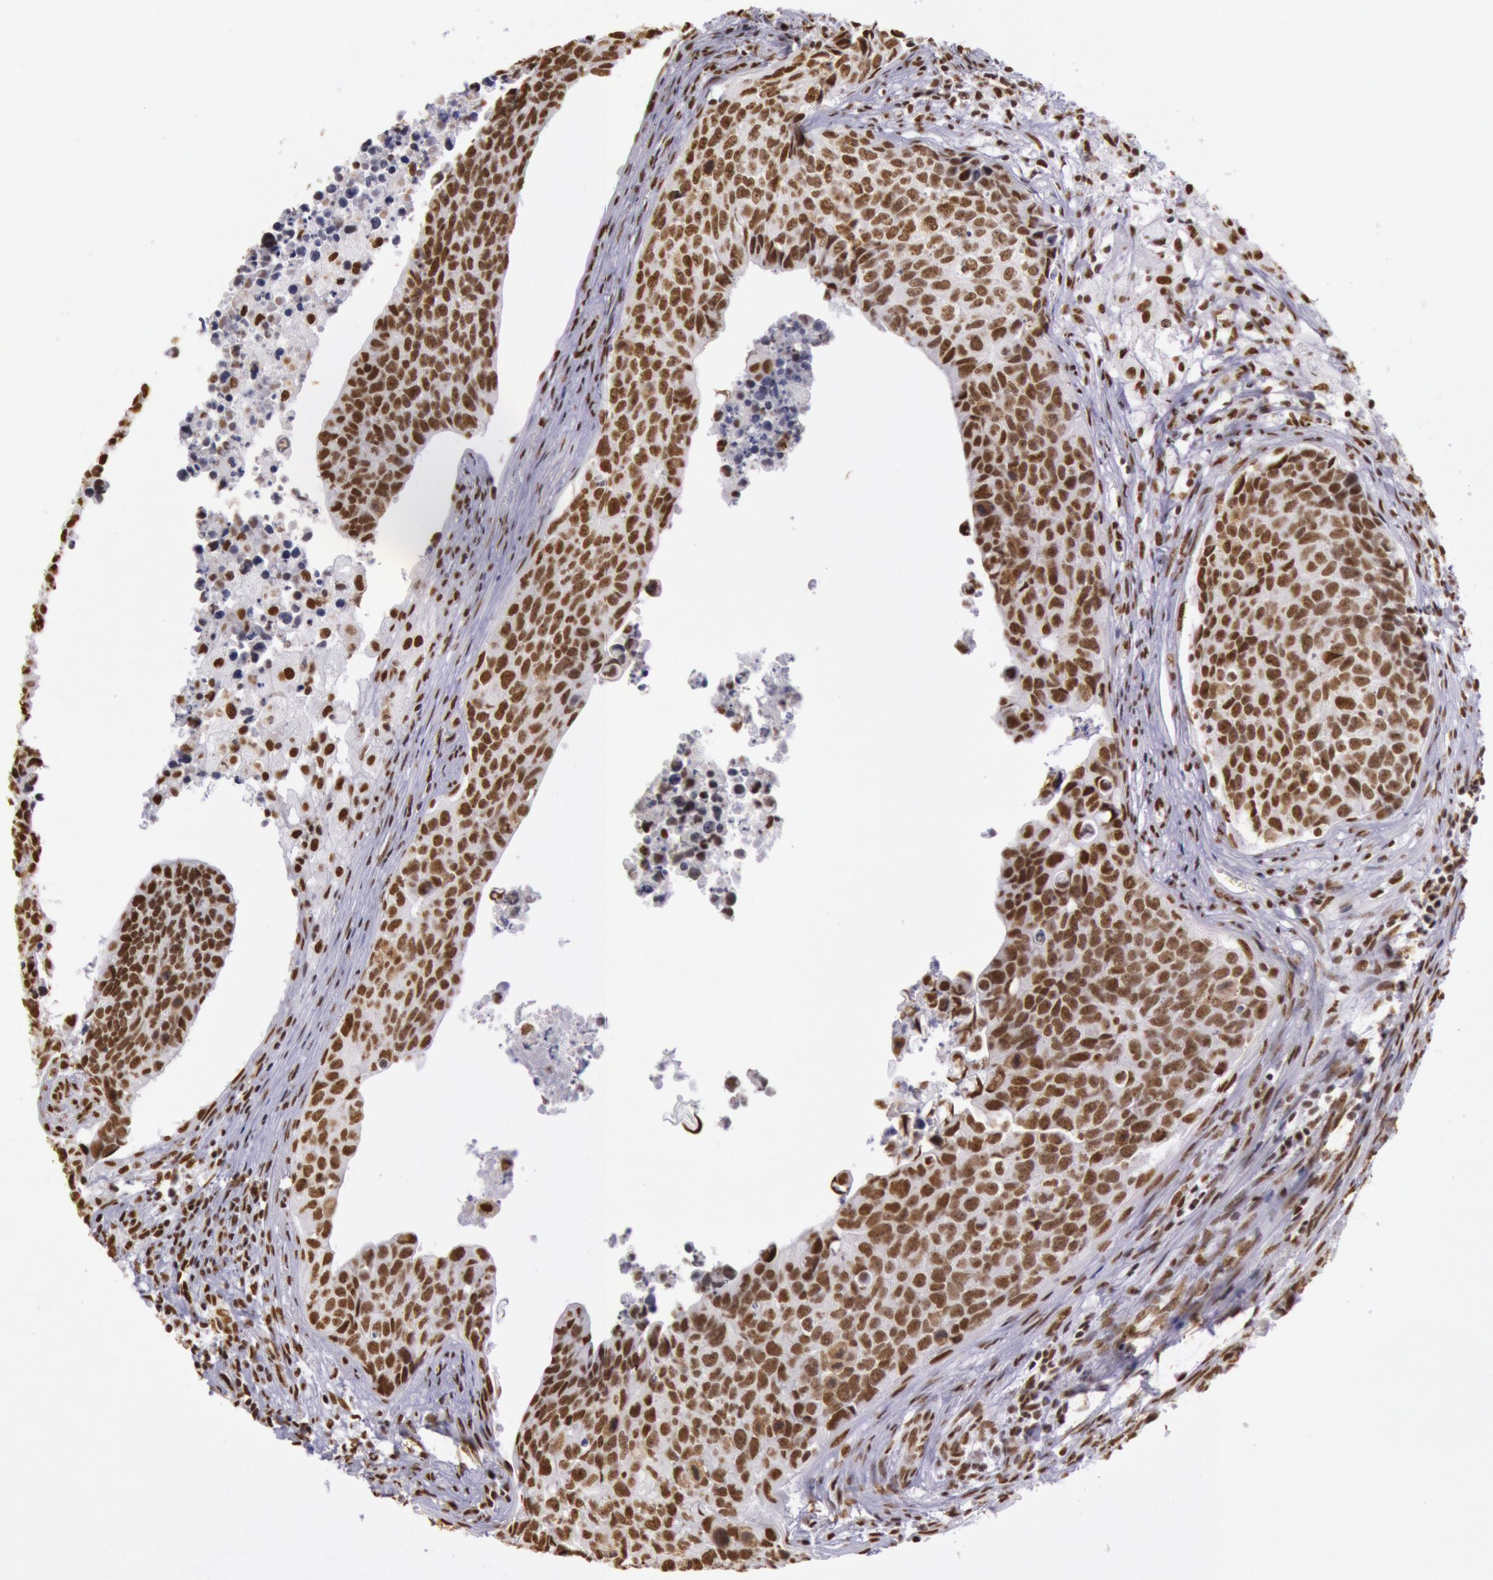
{"staining": {"intensity": "strong", "quantity": ">75%", "location": "nuclear"}, "tissue": "urothelial cancer", "cell_type": "Tumor cells", "image_type": "cancer", "snomed": [{"axis": "morphology", "description": "Urothelial carcinoma, High grade"}, {"axis": "topography", "description": "Urinary bladder"}], "caption": "Protein staining of urothelial cancer tissue displays strong nuclear staining in about >75% of tumor cells.", "gene": "HNRNPH2", "patient": {"sex": "male", "age": 81}}